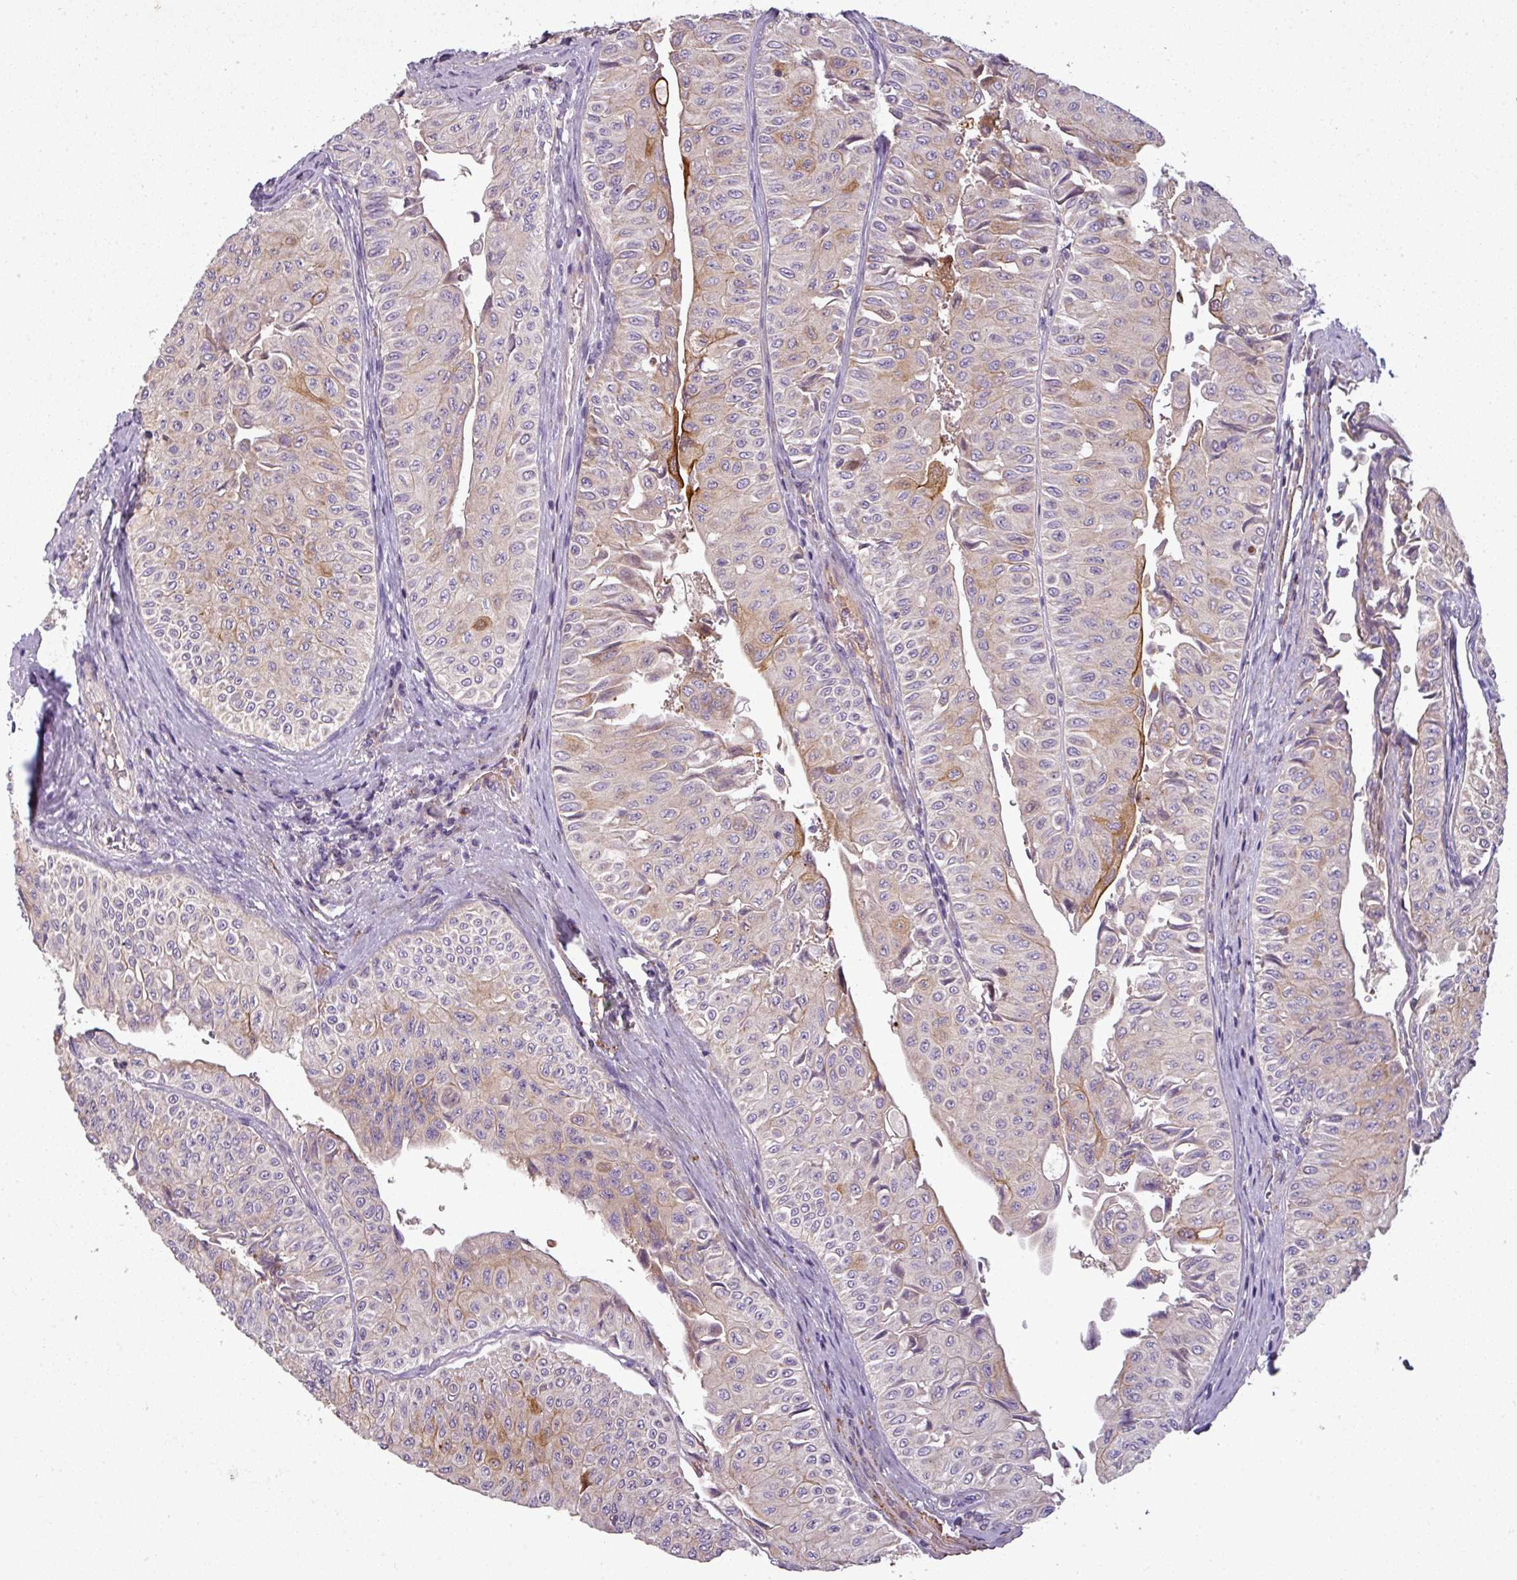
{"staining": {"intensity": "moderate", "quantity": "25%-75%", "location": "cytoplasmic/membranous"}, "tissue": "urothelial cancer", "cell_type": "Tumor cells", "image_type": "cancer", "snomed": [{"axis": "morphology", "description": "Urothelial carcinoma, NOS"}, {"axis": "topography", "description": "Urinary bladder"}], "caption": "Protein staining reveals moderate cytoplasmic/membranous expression in about 25%-75% of tumor cells in transitional cell carcinoma.", "gene": "PNMA6A", "patient": {"sex": "male", "age": 59}}